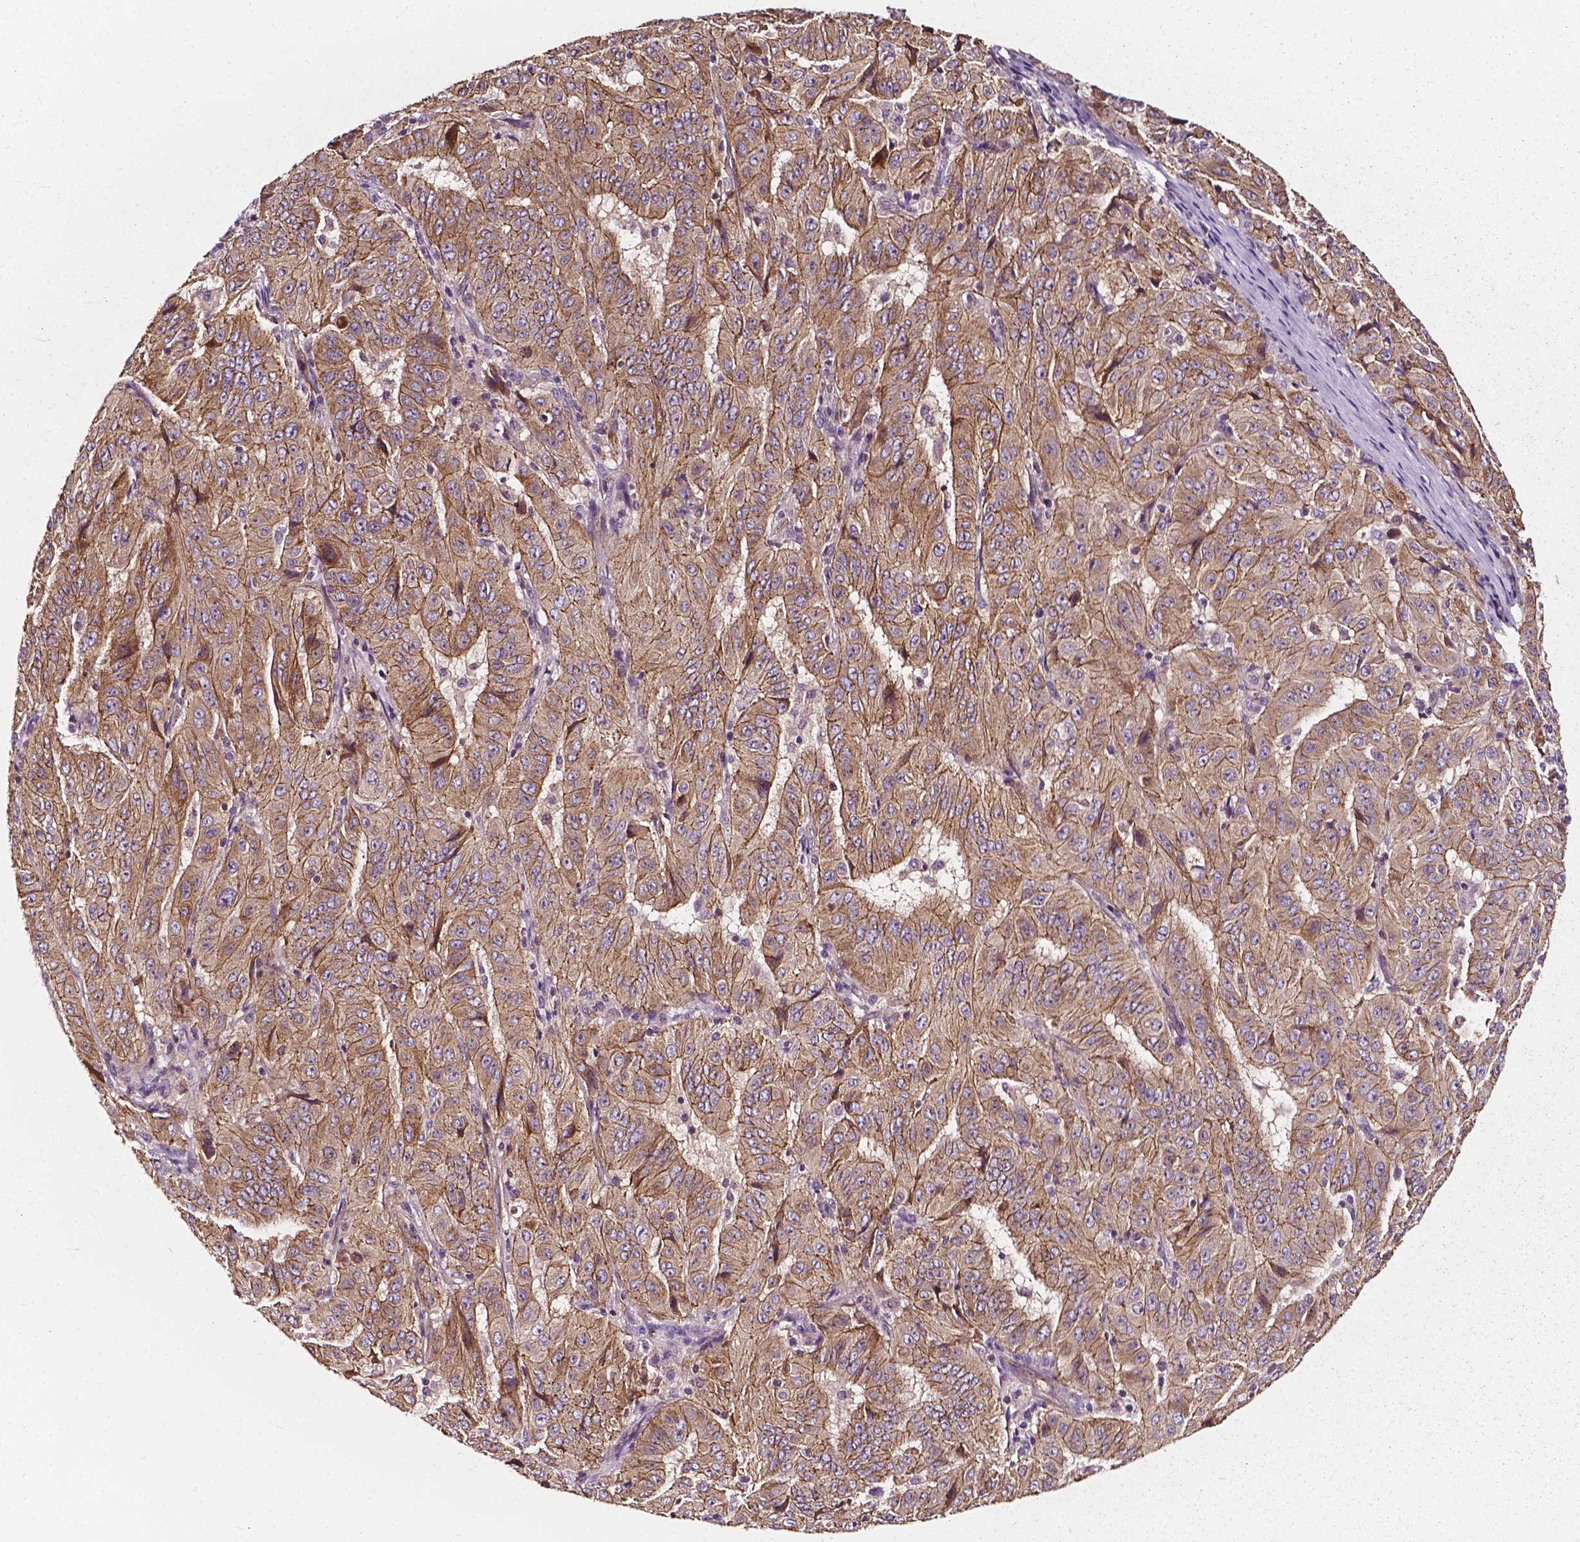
{"staining": {"intensity": "moderate", "quantity": ">75%", "location": "cytoplasmic/membranous"}, "tissue": "pancreatic cancer", "cell_type": "Tumor cells", "image_type": "cancer", "snomed": [{"axis": "morphology", "description": "Adenocarcinoma, NOS"}, {"axis": "topography", "description": "Pancreas"}], "caption": "Pancreatic adenocarcinoma stained with immunohistochemistry (IHC) reveals moderate cytoplasmic/membranous expression in about >75% of tumor cells.", "gene": "ATG16L1", "patient": {"sex": "male", "age": 63}}